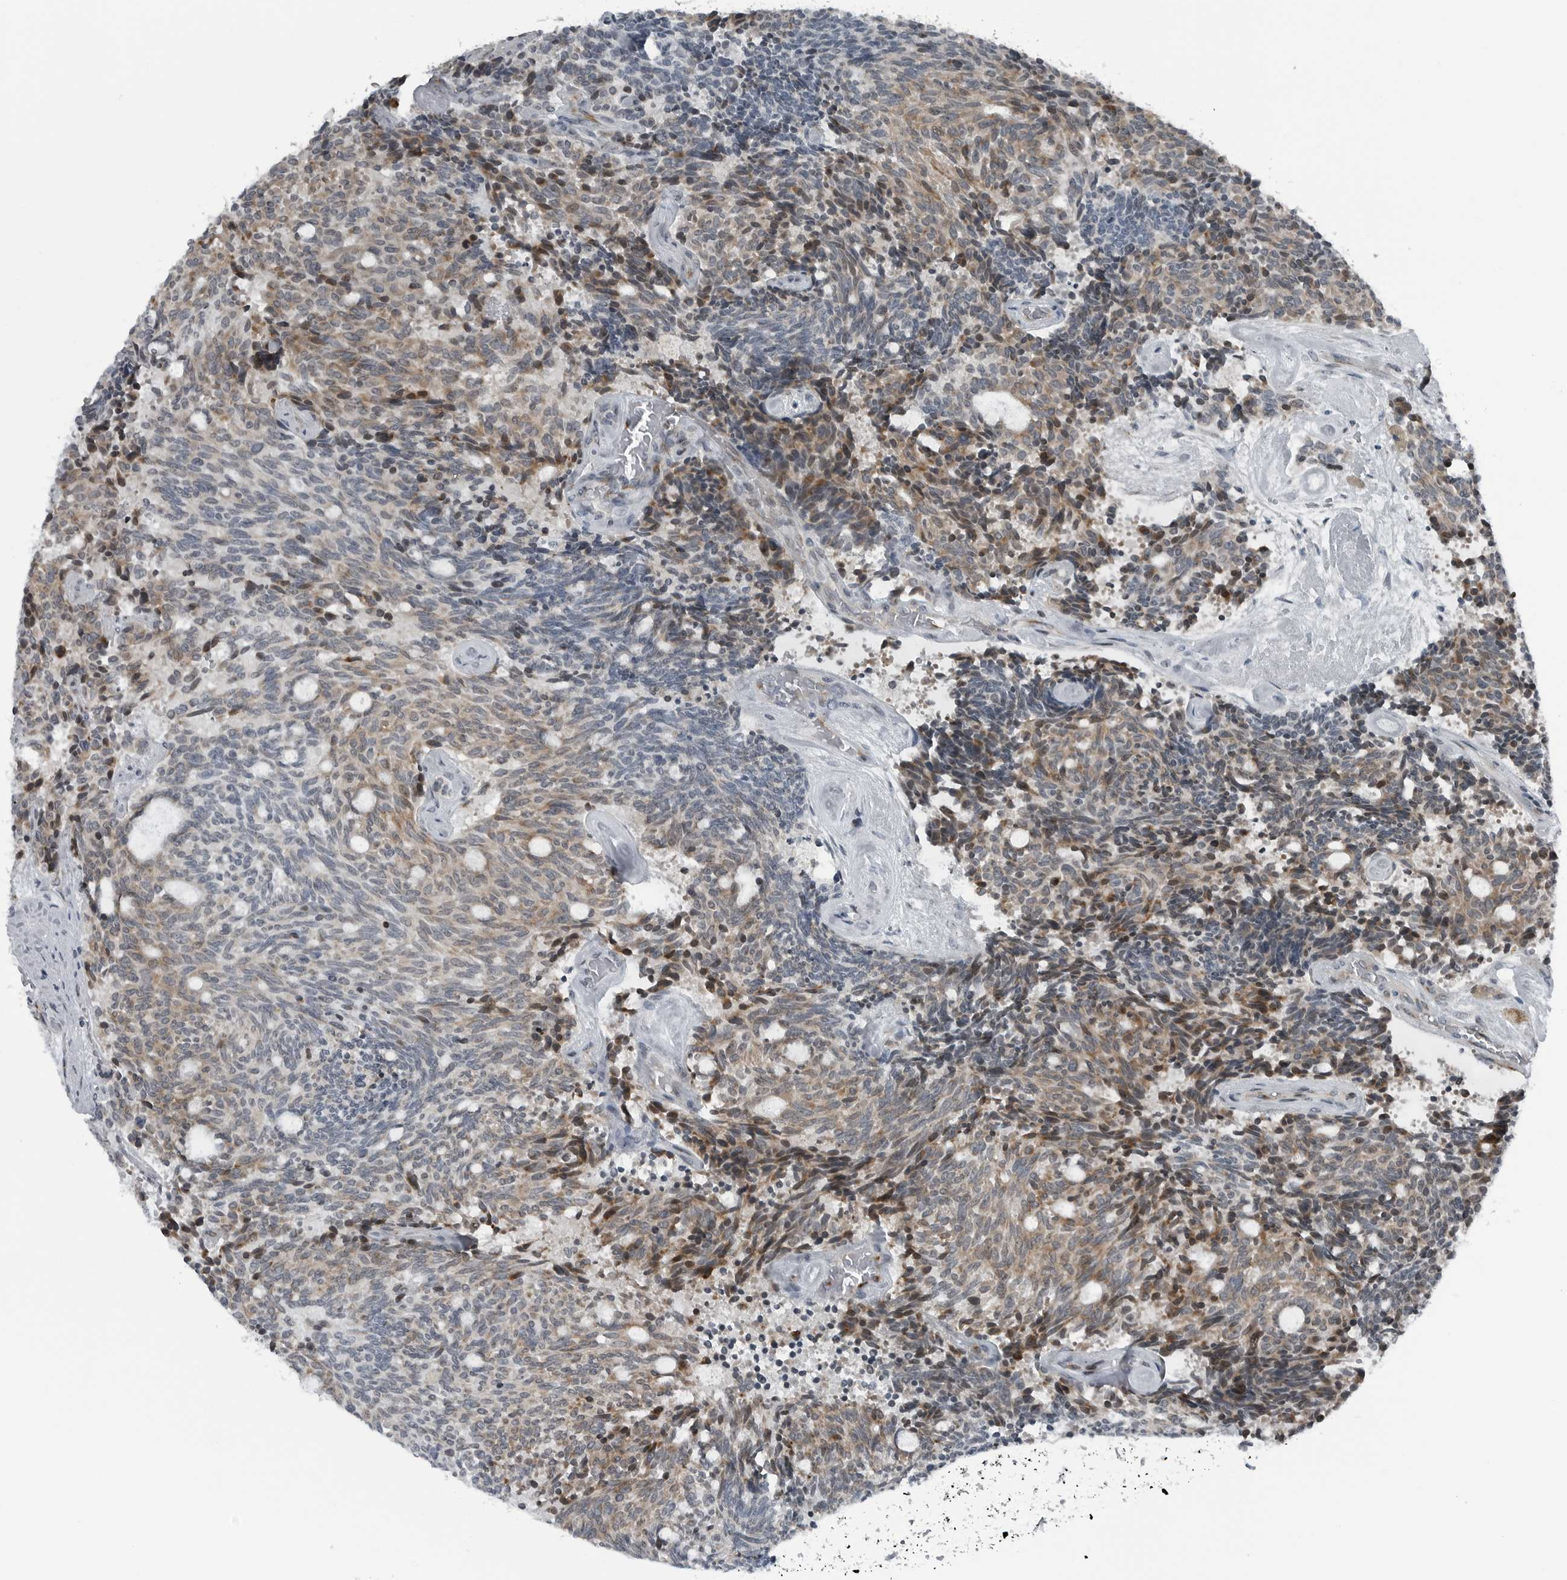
{"staining": {"intensity": "moderate", "quantity": "25%-75%", "location": "cytoplasmic/membranous,nuclear"}, "tissue": "carcinoid", "cell_type": "Tumor cells", "image_type": "cancer", "snomed": [{"axis": "morphology", "description": "Carcinoid, malignant, NOS"}, {"axis": "topography", "description": "Pancreas"}], "caption": "Immunohistochemical staining of carcinoid displays medium levels of moderate cytoplasmic/membranous and nuclear protein expression in about 25%-75% of tumor cells.", "gene": "GAK", "patient": {"sex": "female", "age": 54}}